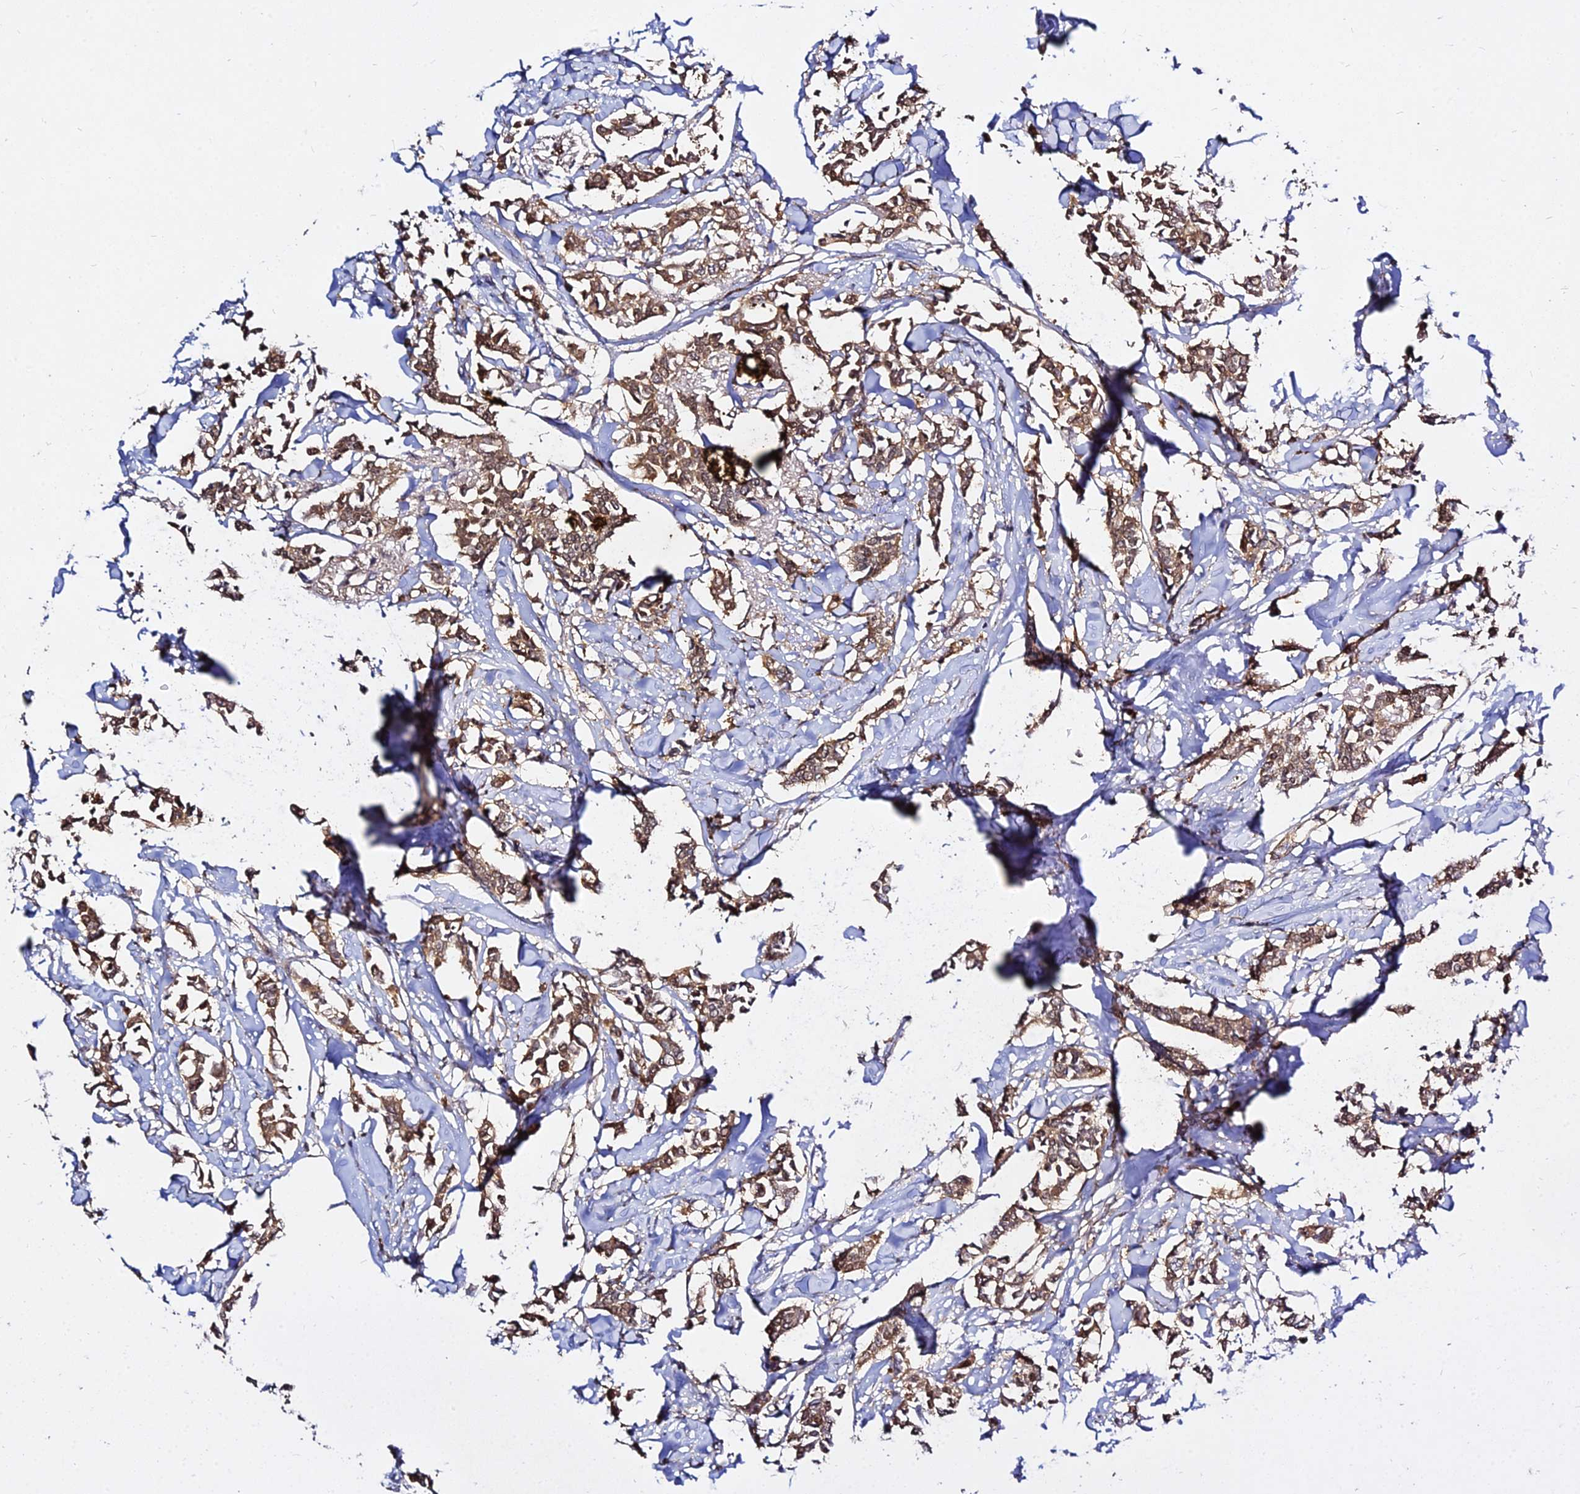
{"staining": {"intensity": "moderate", "quantity": ">75%", "location": "cytoplasmic/membranous"}, "tissue": "breast cancer", "cell_type": "Tumor cells", "image_type": "cancer", "snomed": [{"axis": "morphology", "description": "Duct carcinoma"}, {"axis": "topography", "description": "Breast"}], "caption": "Moderate cytoplasmic/membranous positivity for a protein is present in approximately >75% of tumor cells of breast cancer (invasive ductal carcinoma) using immunohistochemistry.", "gene": "GRTP1", "patient": {"sex": "female", "age": 41}}